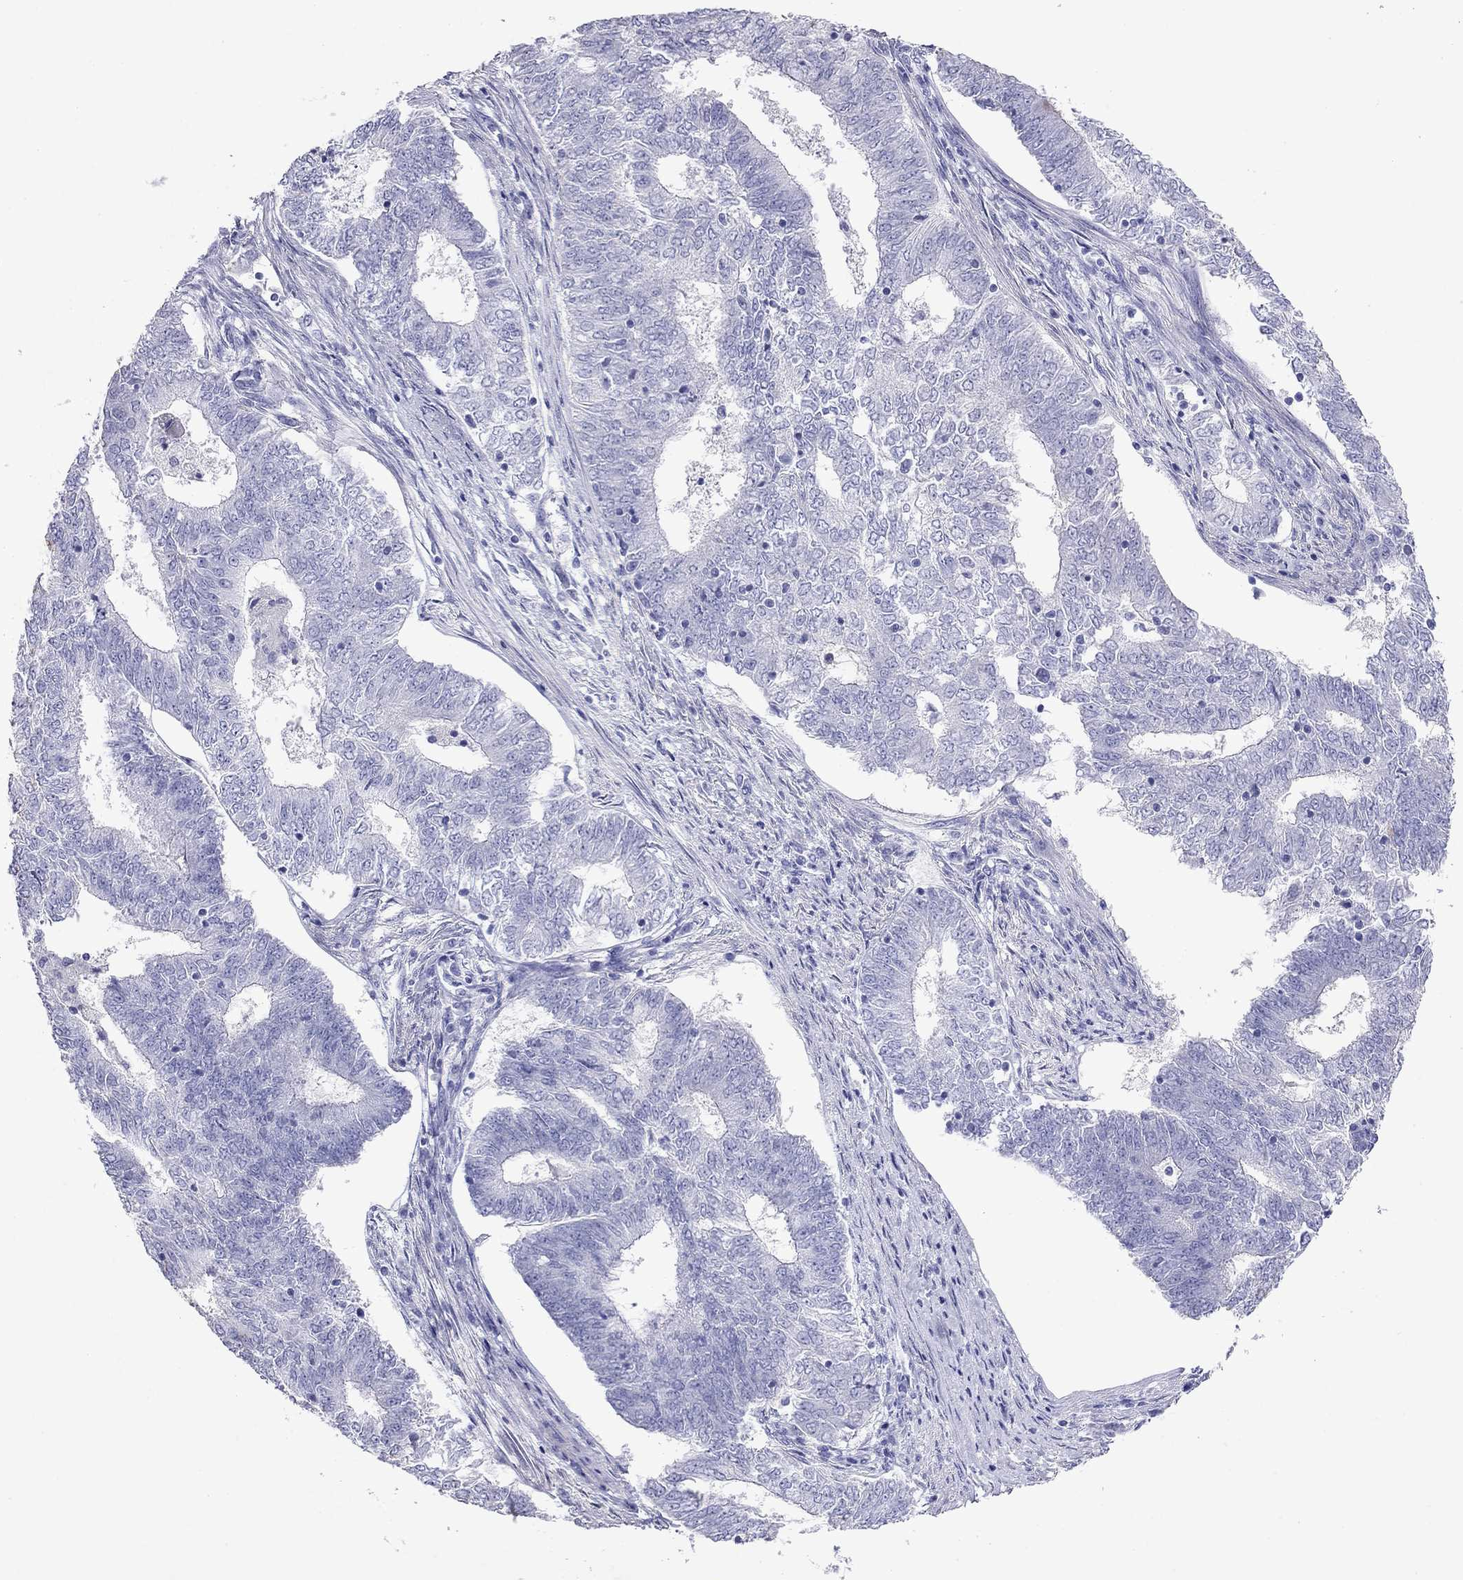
{"staining": {"intensity": "negative", "quantity": "none", "location": "none"}, "tissue": "endometrial cancer", "cell_type": "Tumor cells", "image_type": "cancer", "snomed": [{"axis": "morphology", "description": "Adenocarcinoma, NOS"}, {"axis": "topography", "description": "Endometrium"}], "caption": "A micrograph of human adenocarcinoma (endometrial) is negative for staining in tumor cells. The staining was performed using DAB (3,3'-diaminobenzidine) to visualize the protein expression in brown, while the nuclei were stained in blue with hematoxylin (Magnification: 20x).", "gene": "GNAT3", "patient": {"sex": "female", "age": 62}}